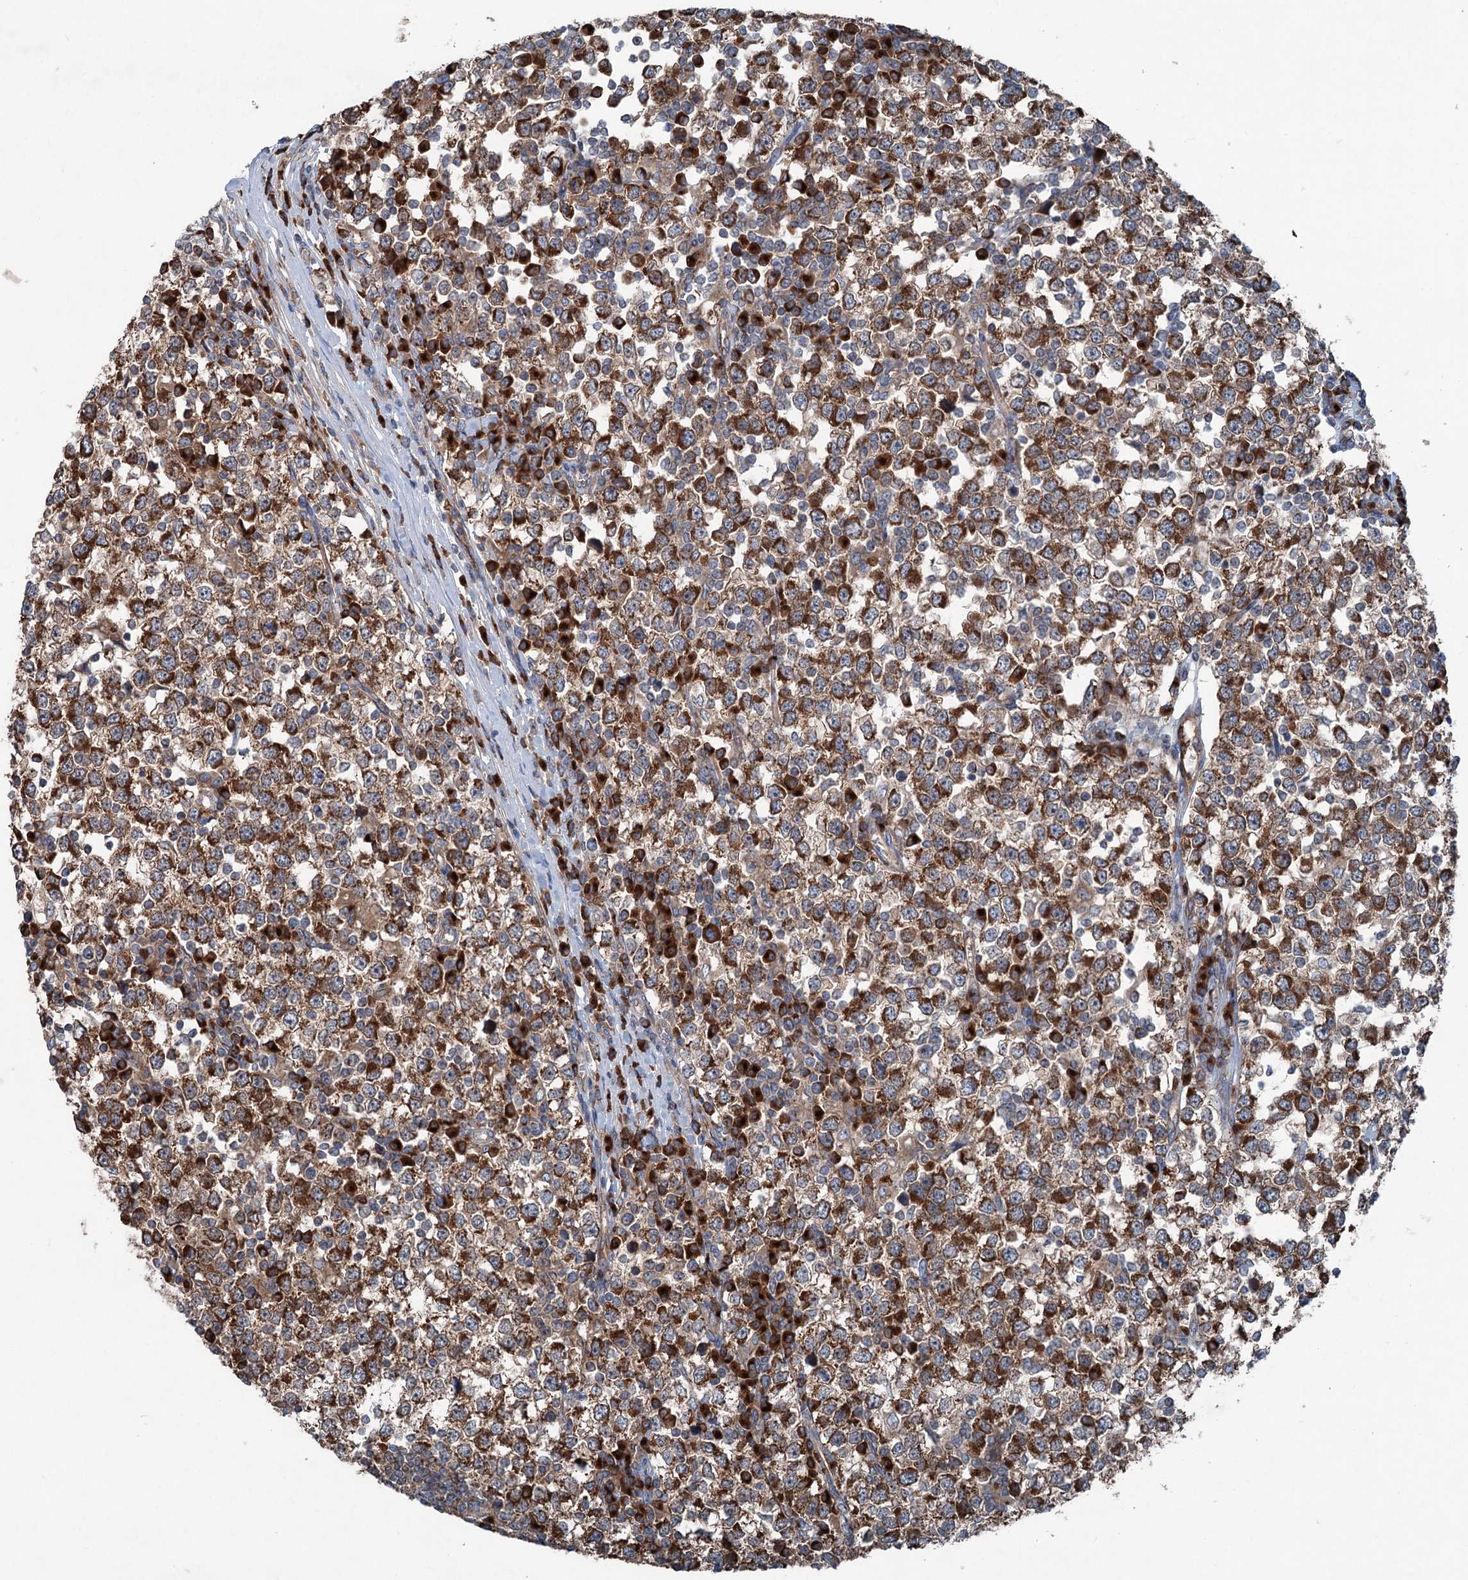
{"staining": {"intensity": "strong", "quantity": ">75%", "location": "cytoplasmic/membranous"}, "tissue": "testis cancer", "cell_type": "Tumor cells", "image_type": "cancer", "snomed": [{"axis": "morphology", "description": "Seminoma, NOS"}, {"axis": "topography", "description": "Testis"}], "caption": "There is high levels of strong cytoplasmic/membranous staining in tumor cells of testis cancer, as demonstrated by immunohistochemical staining (brown color).", "gene": "CALCOCO1", "patient": {"sex": "male", "age": 65}}